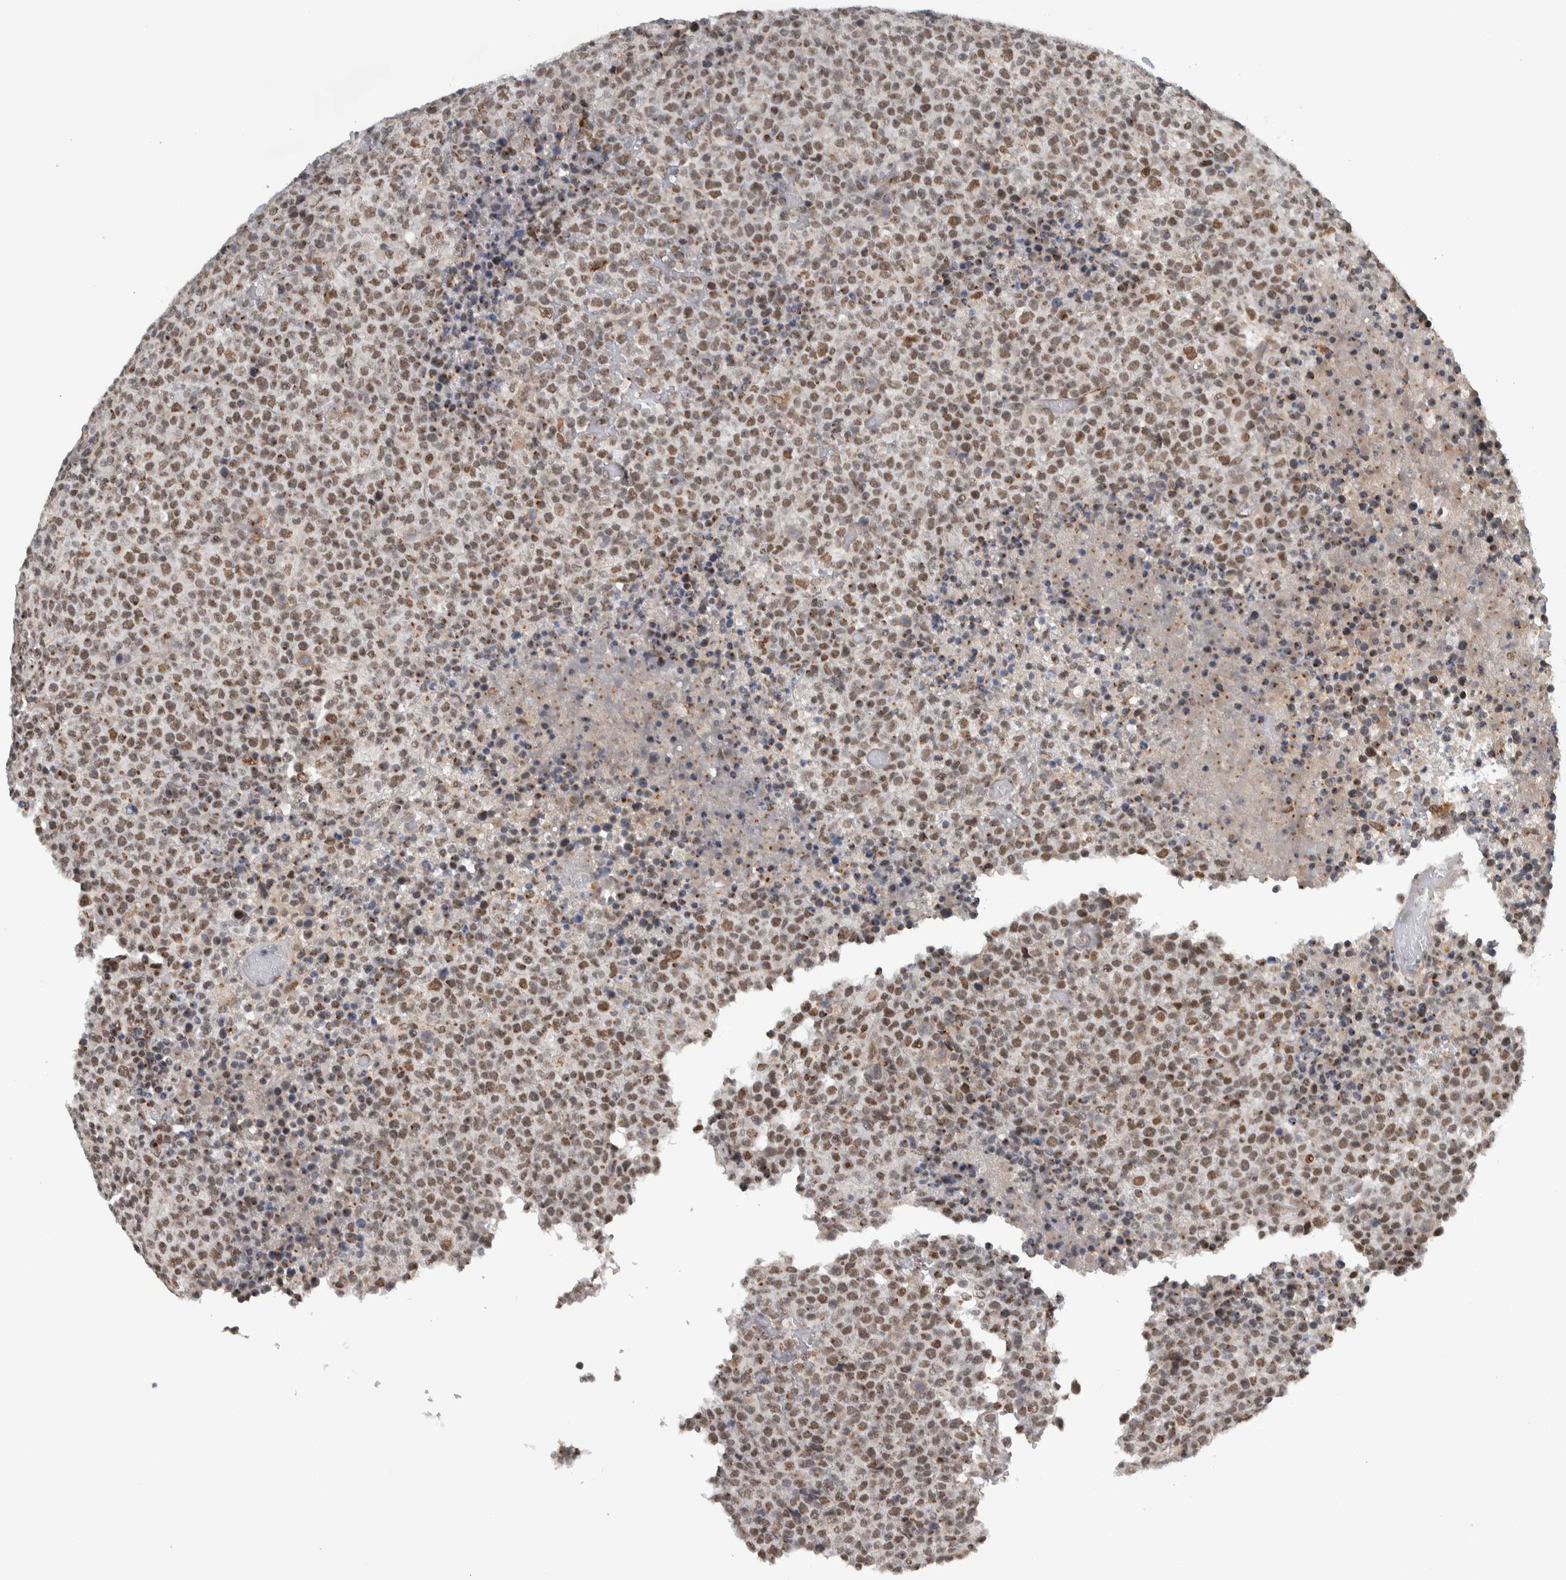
{"staining": {"intensity": "moderate", "quantity": ">75%", "location": "nuclear"}, "tissue": "lymphoma", "cell_type": "Tumor cells", "image_type": "cancer", "snomed": [{"axis": "morphology", "description": "Malignant lymphoma, non-Hodgkin's type, High grade"}, {"axis": "topography", "description": "Lymph node"}], "caption": "Immunohistochemistry (IHC) histopathology image of neoplastic tissue: human malignant lymphoma, non-Hodgkin's type (high-grade) stained using IHC displays medium levels of moderate protein expression localized specifically in the nuclear of tumor cells, appearing as a nuclear brown color.", "gene": "ZMYND8", "patient": {"sex": "male", "age": 13}}